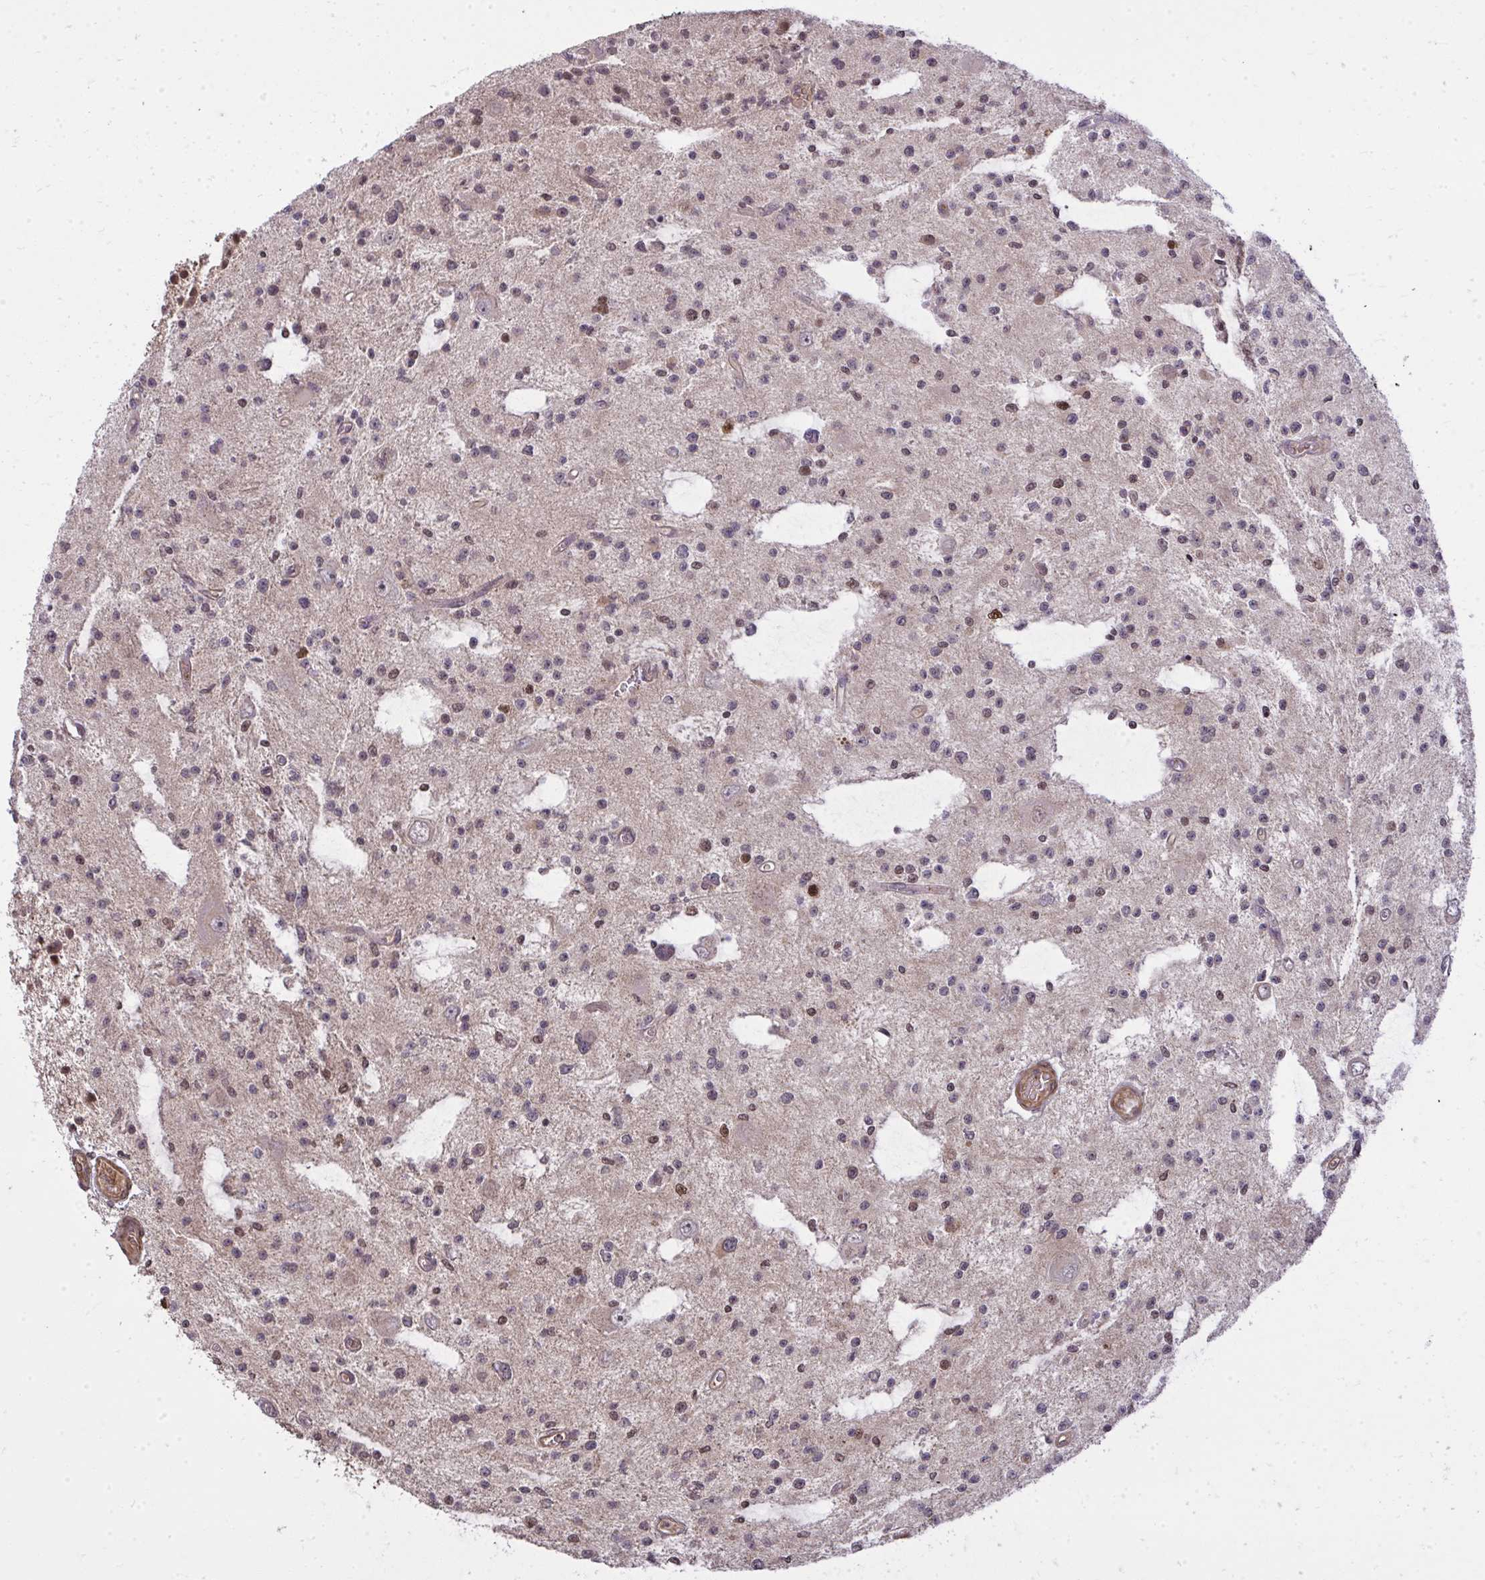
{"staining": {"intensity": "moderate", "quantity": "25%-75%", "location": "nuclear"}, "tissue": "glioma", "cell_type": "Tumor cells", "image_type": "cancer", "snomed": [{"axis": "morphology", "description": "Glioma, malignant, Low grade"}, {"axis": "topography", "description": "Brain"}], "caption": "Immunohistochemical staining of human malignant low-grade glioma displays medium levels of moderate nuclear protein expression in approximately 25%-75% of tumor cells. (DAB IHC, brown staining for protein, blue staining for nuclei).", "gene": "ZSCAN9", "patient": {"sex": "male", "age": 43}}